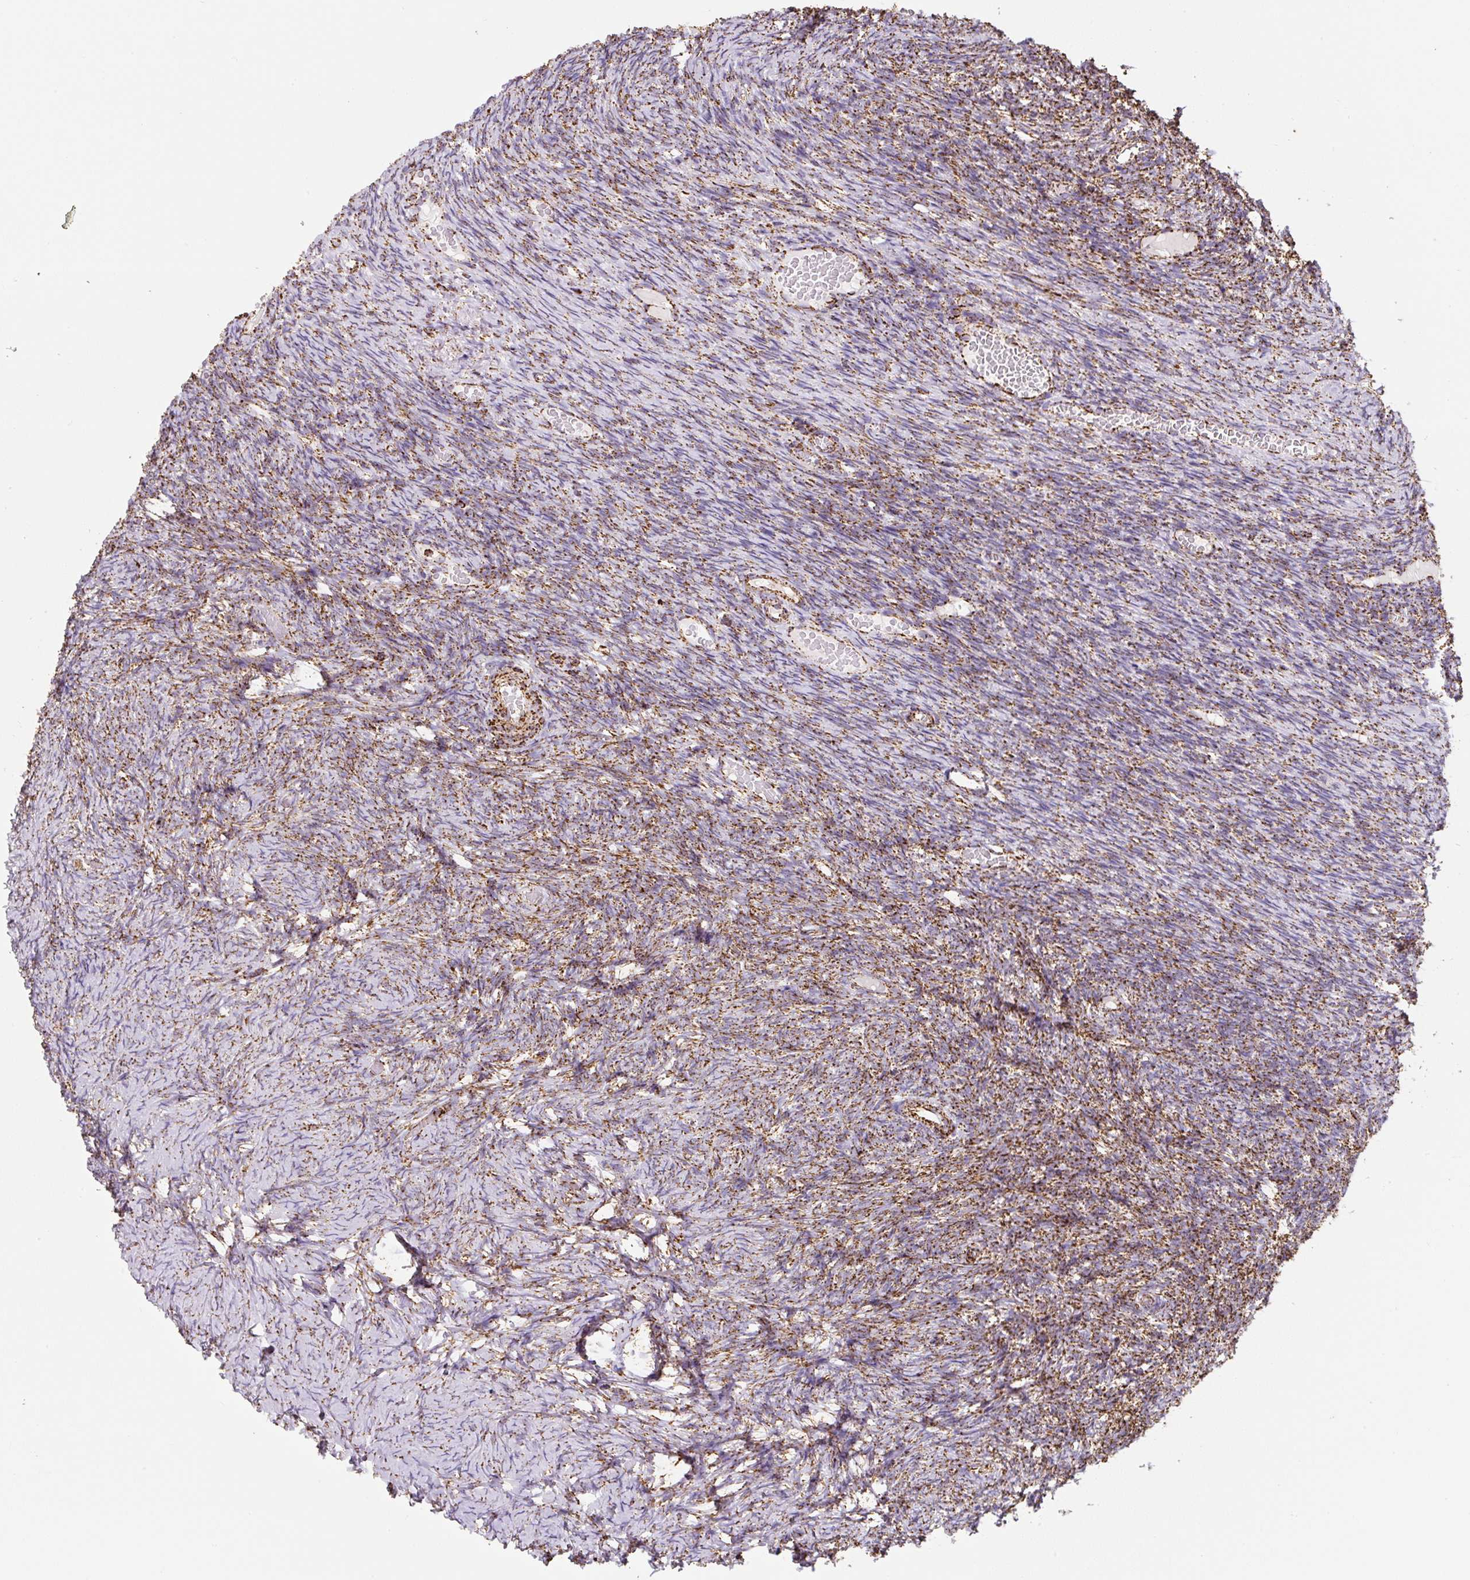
{"staining": {"intensity": "strong", "quantity": ">75%", "location": "cytoplasmic/membranous"}, "tissue": "ovary", "cell_type": "Follicle cells", "image_type": "normal", "snomed": [{"axis": "morphology", "description": "Normal tissue, NOS"}, {"axis": "topography", "description": "Ovary"}], "caption": "This micrograph shows unremarkable ovary stained with immunohistochemistry (IHC) to label a protein in brown. The cytoplasmic/membranous of follicle cells show strong positivity for the protein. Nuclei are counter-stained blue.", "gene": "ATP5F1A", "patient": {"sex": "female", "age": 39}}